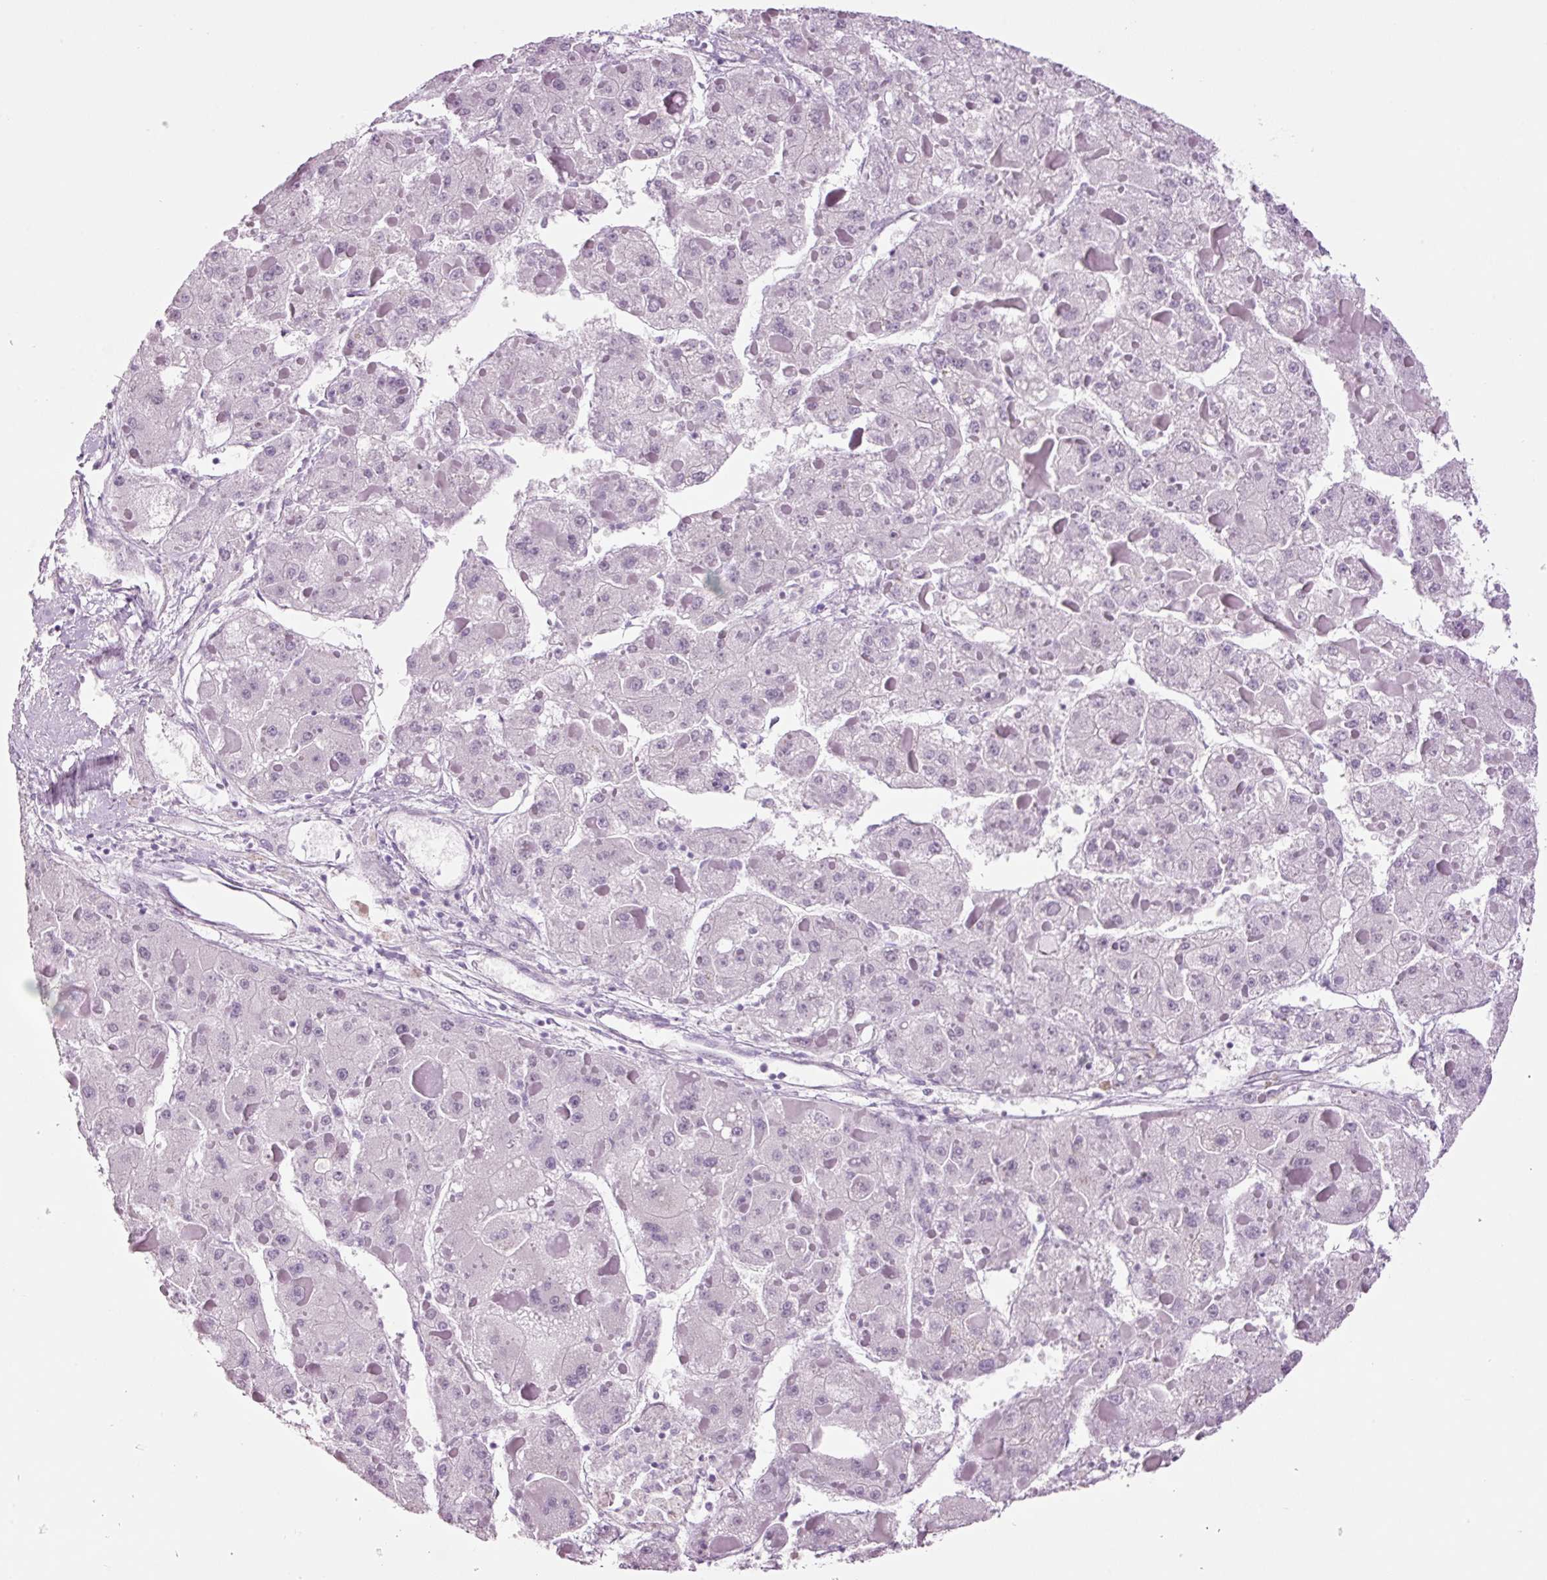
{"staining": {"intensity": "negative", "quantity": "none", "location": "none"}, "tissue": "liver cancer", "cell_type": "Tumor cells", "image_type": "cancer", "snomed": [{"axis": "morphology", "description": "Carcinoma, Hepatocellular, NOS"}, {"axis": "topography", "description": "Liver"}], "caption": "Immunohistochemistry of human liver cancer exhibits no expression in tumor cells.", "gene": "KLF1", "patient": {"sex": "female", "age": 73}}